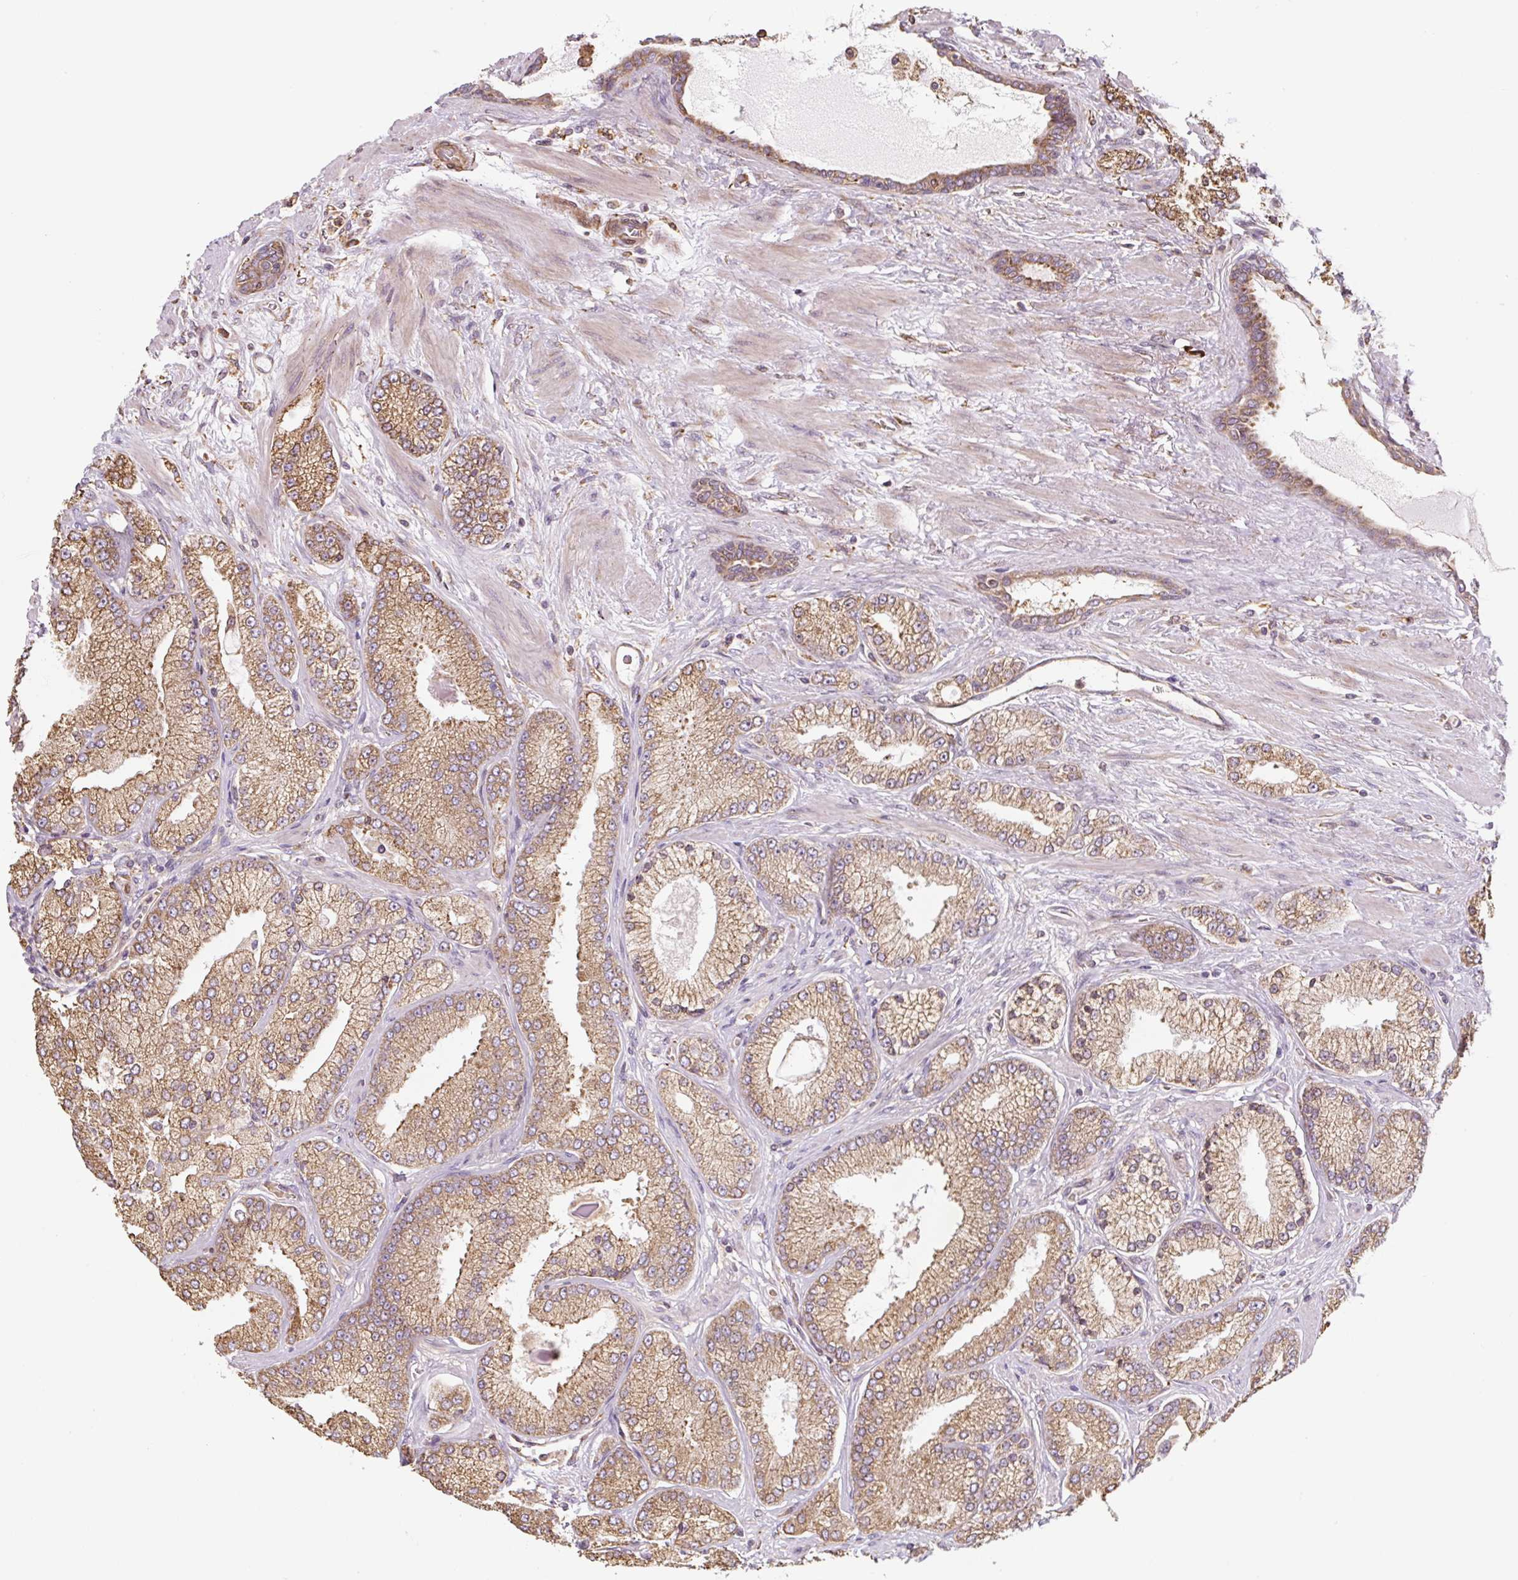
{"staining": {"intensity": "moderate", "quantity": ">75%", "location": "cytoplasmic/membranous"}, "tissue": "prostate cancer", "cell_type": "Tumor cells", "image_type": "cancer", "snomed": [{"axis": "morphology", "description": "Adenocarcinoma, High grade"}, {"axis": "topography", "description": "Prostate"}], "caption": "Immunohistochemistry staining of prostate high-grade adenocarcinoma, which reveals medium levels of moderate cytoplasmic/membranous positivity in about >75% of tumor cells indicating moderate cytoplasmic/membranous protein staining. The staining was performed using DAB (3,3'-diaminobenzidine) (brown) for protein detection and nuclei were counterstained in hematoxylin (blue).", "gene": "RASA1", "patient": {"sex": "male", "age": 68}}